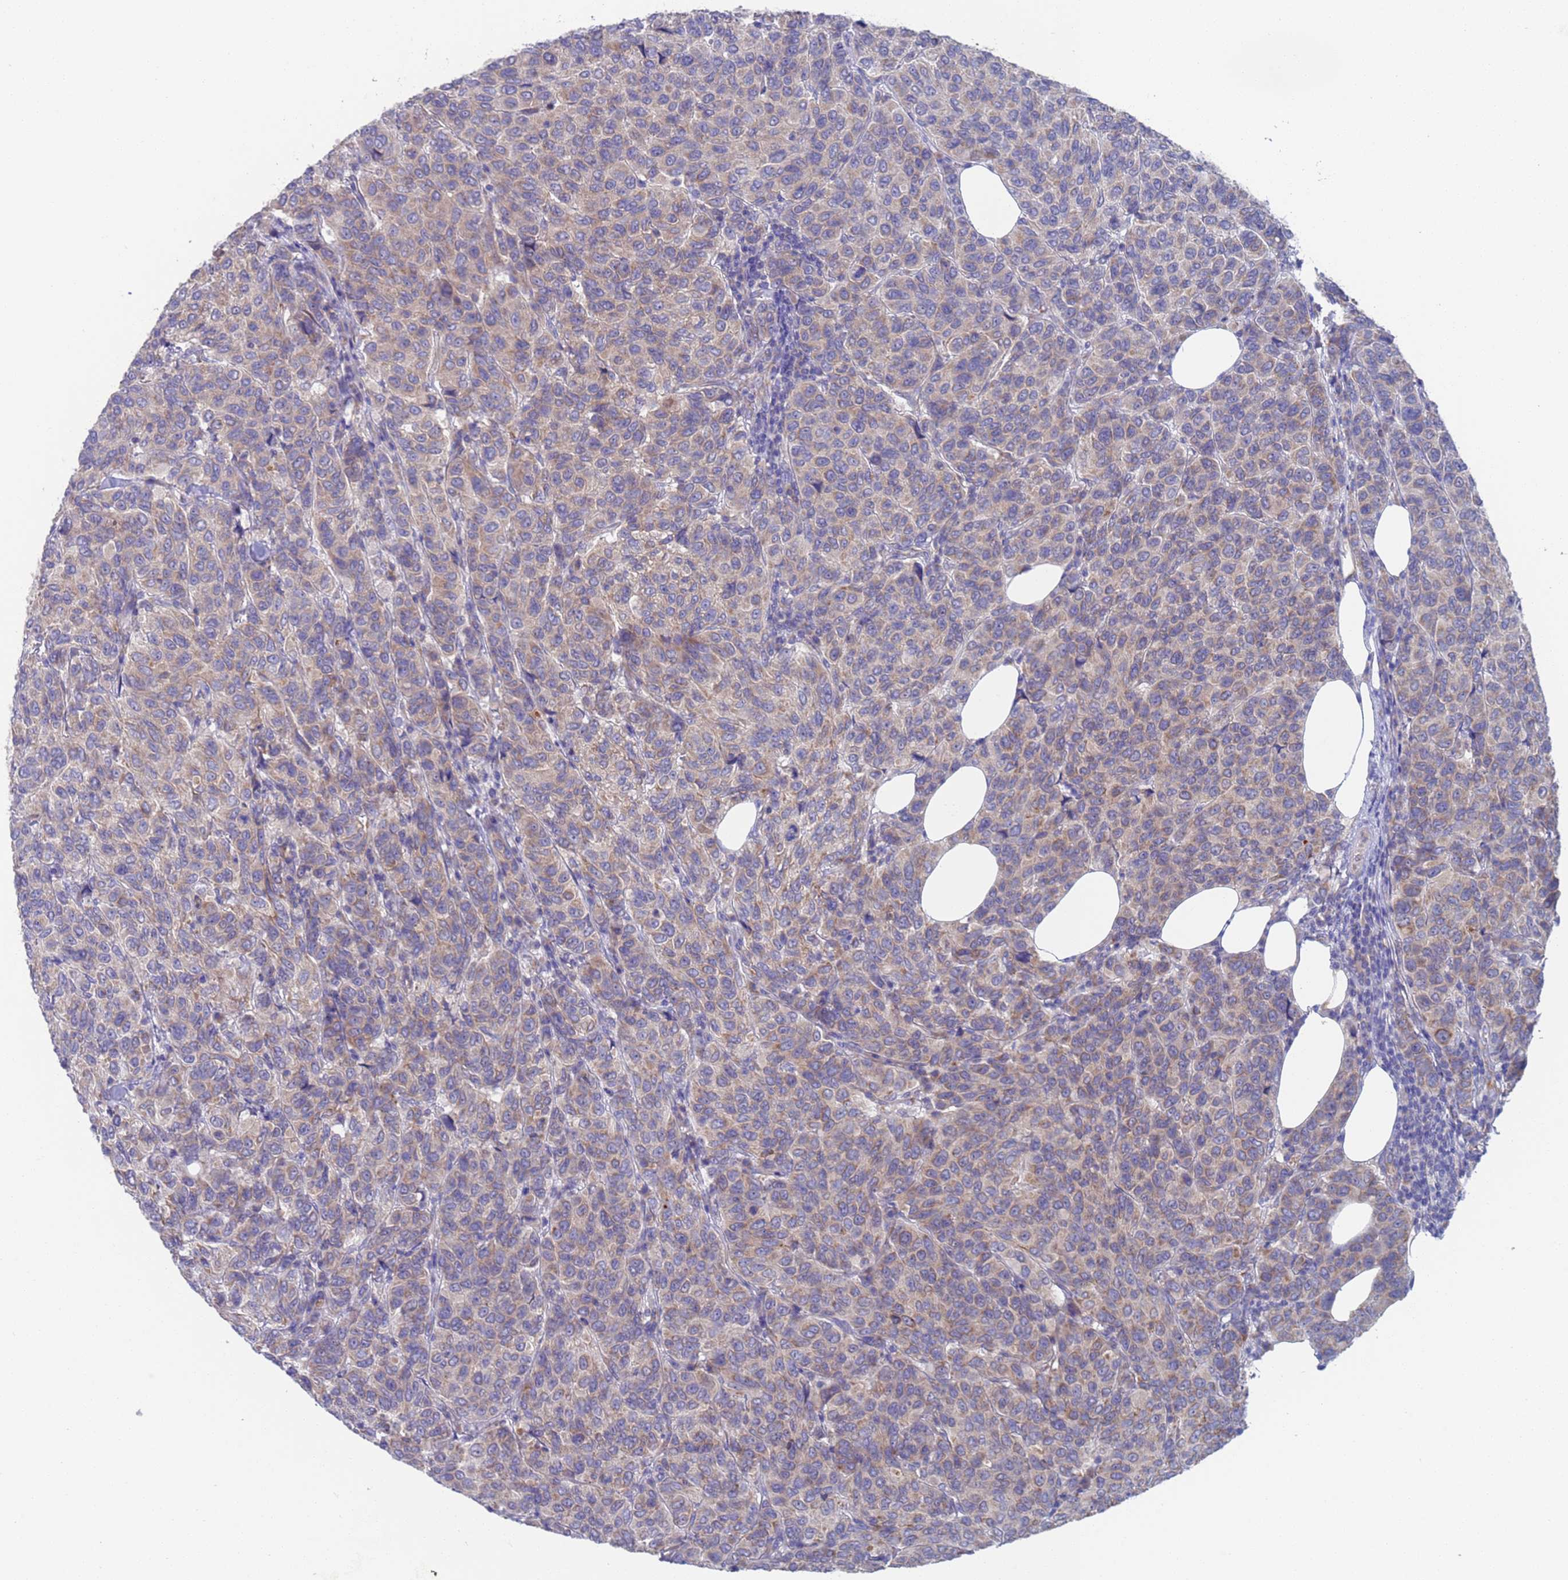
{"staining": {"intensity": "weak", "quantity": "25%-75%", "location": "cytoplasmic/membranous"}, "tissue": "breast cancer", "cell_type": "Tumor cells", "image_type": "cancer", "snomed": [{"axis": "morphology", "description": "Duct carcinoma"}, {"axis": "topography", "description": "Breast"}], "caption": "An immunohistochemistry (IHC) histopathology image of tumor tissue is shown. Protein staining in brown highlights weak cytoplasmic/membranous positivity in breast cancer within tumor cells. (DAB (3,3'-diaminobenzidine) IHC with brightfield microscopy, high magnification).", "gene": "PET117", "patient": {"sex": "female", "age": 55}}